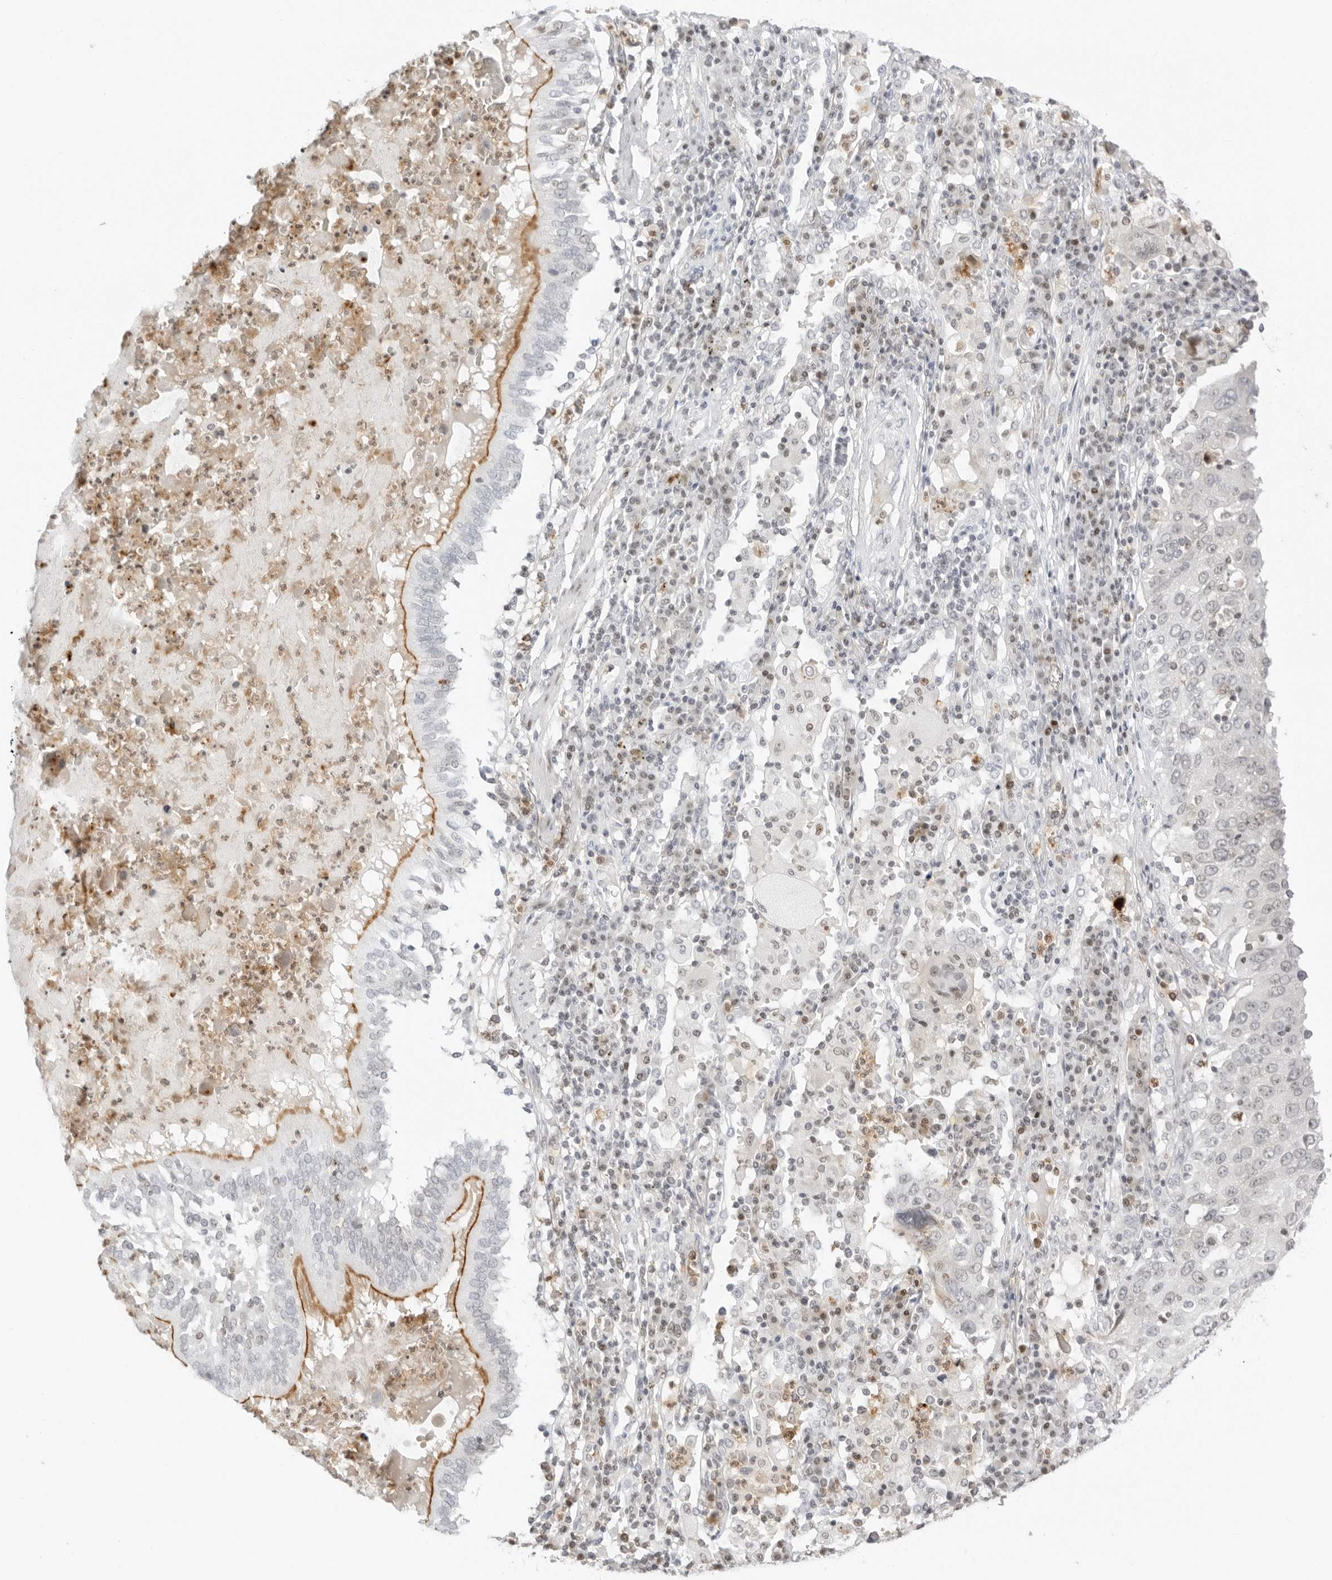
{"staining": {"intensity": "negative", "quantity": "none", "location": "none"}, "tissue": "lung cancer", "cell_type": "Tumor cells", "image_type": "cancer", "snomed": [{"axis": "morphology", "description": "Squamous cell carcinoma, NOS"}, {"axis": "topography", "description": "Lung"}], "caption": "The IHC micrograph has no significant positivity in tumor cells of lung cancer tissue. The staining was performed using DAB to visualize the protein expression in brown, while the nuclei were stained in blue with hematoxylin (Magnification: 20x).", "gene": "RNF146", "patient": {"sex": "male", "age": 65}}